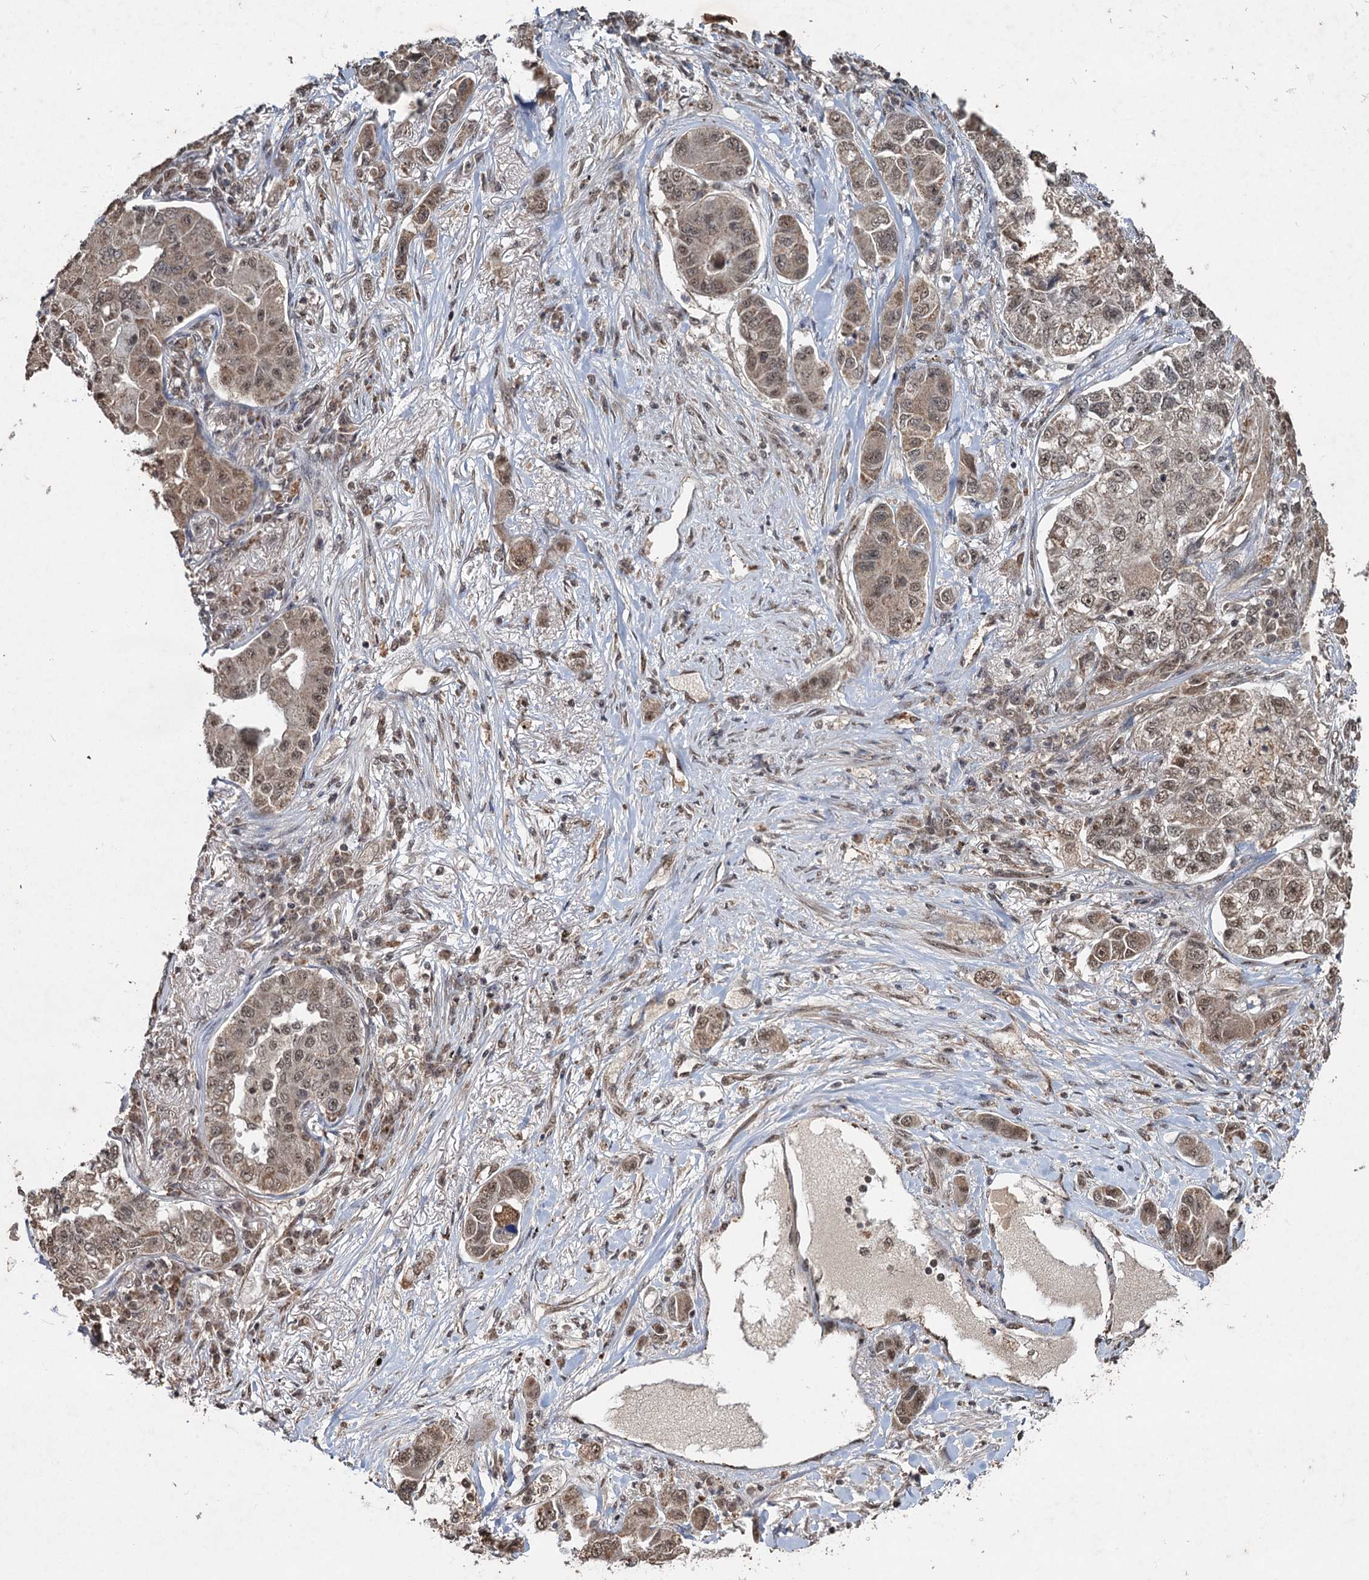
{"staining": {"intensity": "moderate", "quantity": ">75%", "location": "nuclear"}, "tissue": "lung cancer", "cell_type": "Tumor cells", "image_type": "cancer", "snomed": [{"axis": "morphology", "description": "Adenocarcinoma, NOS"}, {"axis": "topography", "description": "Lung"}], "caption": "Lung cancer tissue exhibits moderate nuclear positivity in about >75% of tumor cells, visualized by immunohistochemistry.", "gene": "REP15", "patient": {"sex": "male", "age": 49}}